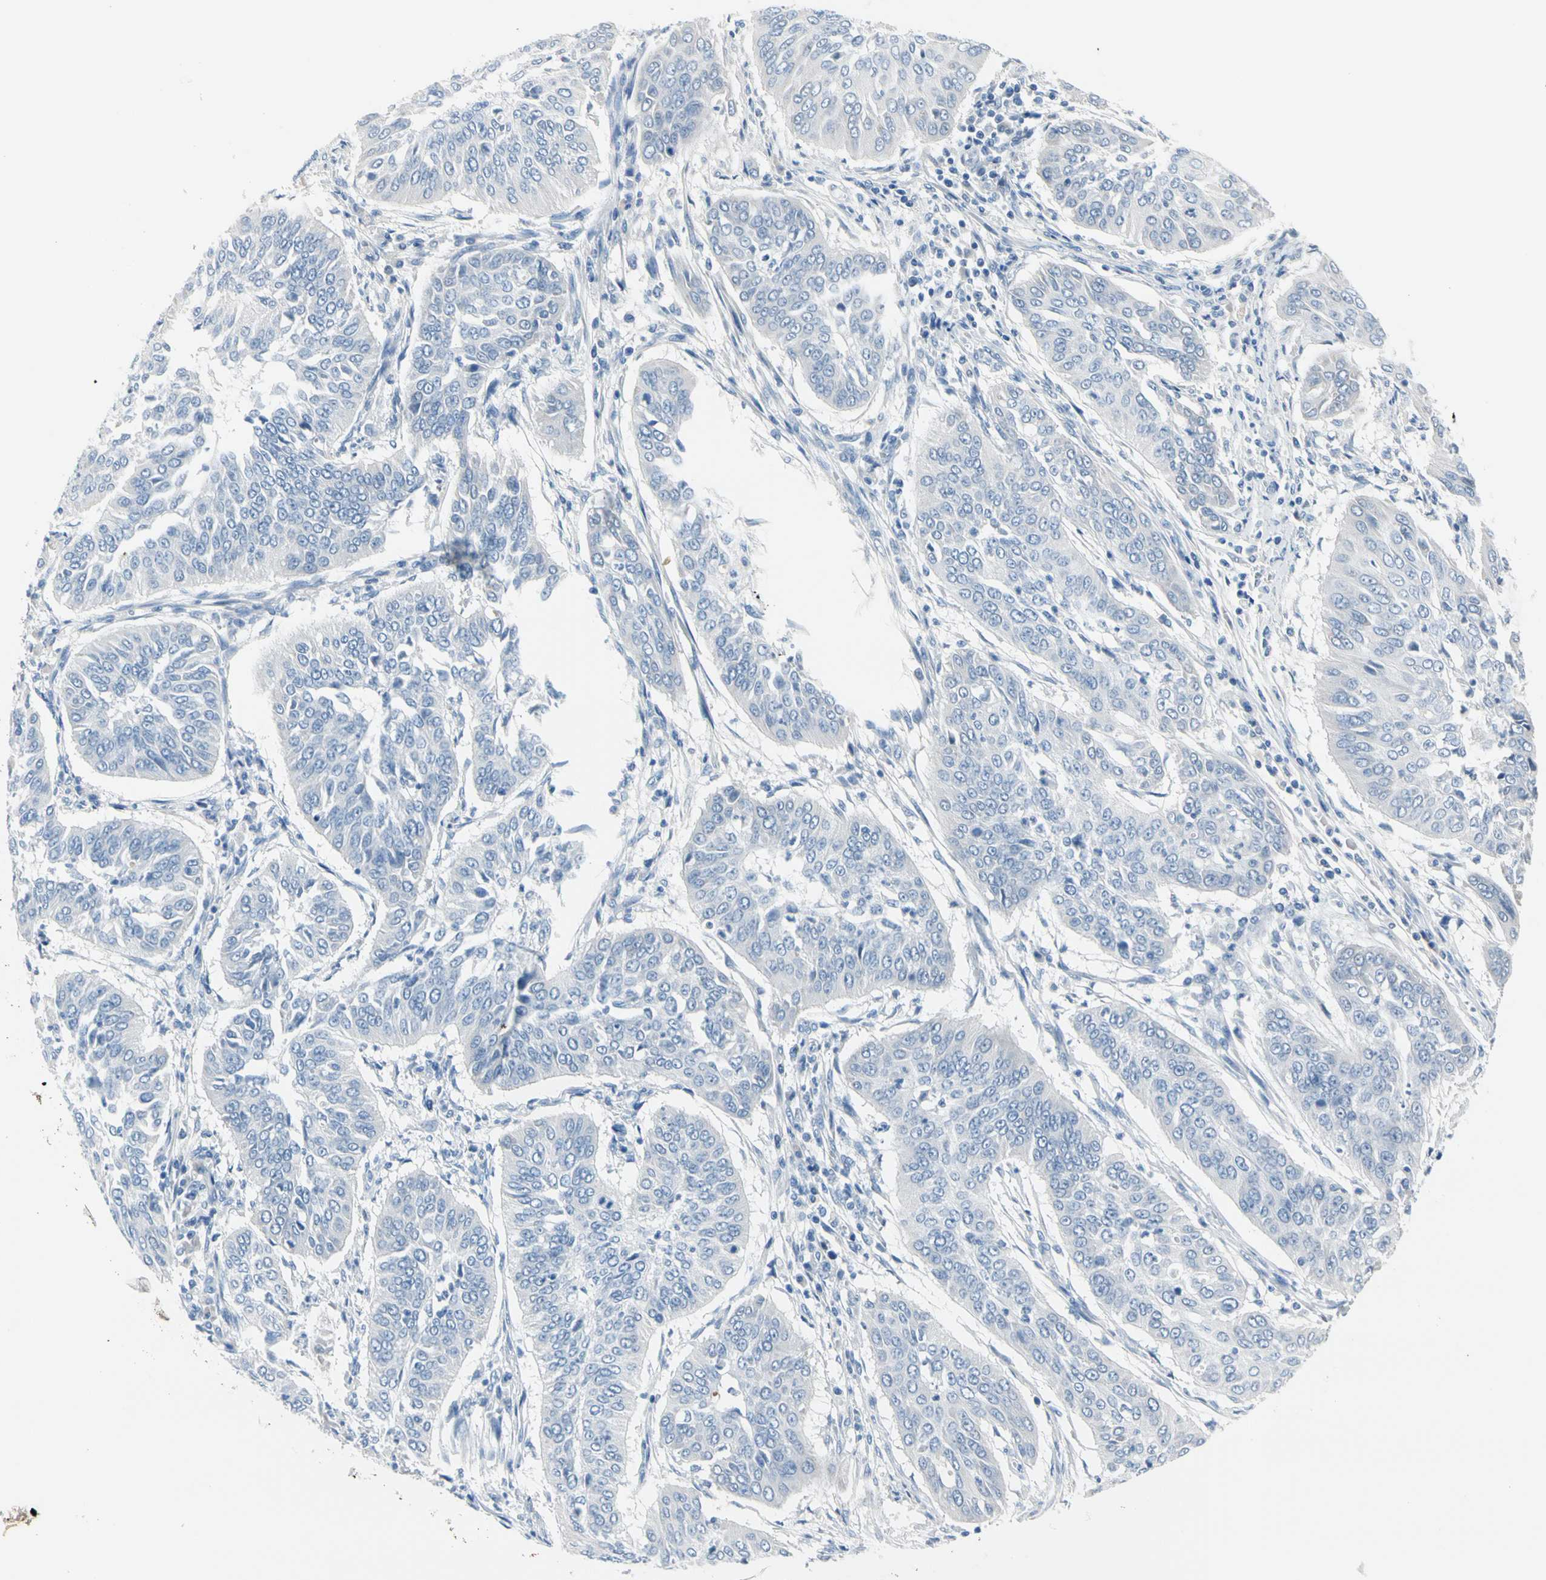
{"staining": {"intensity": "negative", "quantity": "none", "location": "none"}, "tissue": "cervical cancer", "cell_type": "Tumor cells", "image_type": "cancer", "snomed": [{"axis": "morphology", "description": "Normal tissue, NOS"}, {"axis": "morphology", "description": "Squamous cell carcinoma, NOS"}, {"axis": "topography", "description": "Cervix"}], "caption": "The image exhibits no significant expression in tumor cells of squamous cell carcinoma (cervical). The staining is performed using DAB brown chromogen with nuclei counter-stained in using hematoxylin.", "gene": "TPO", "patient": {"sex": "female", "age": 39}}